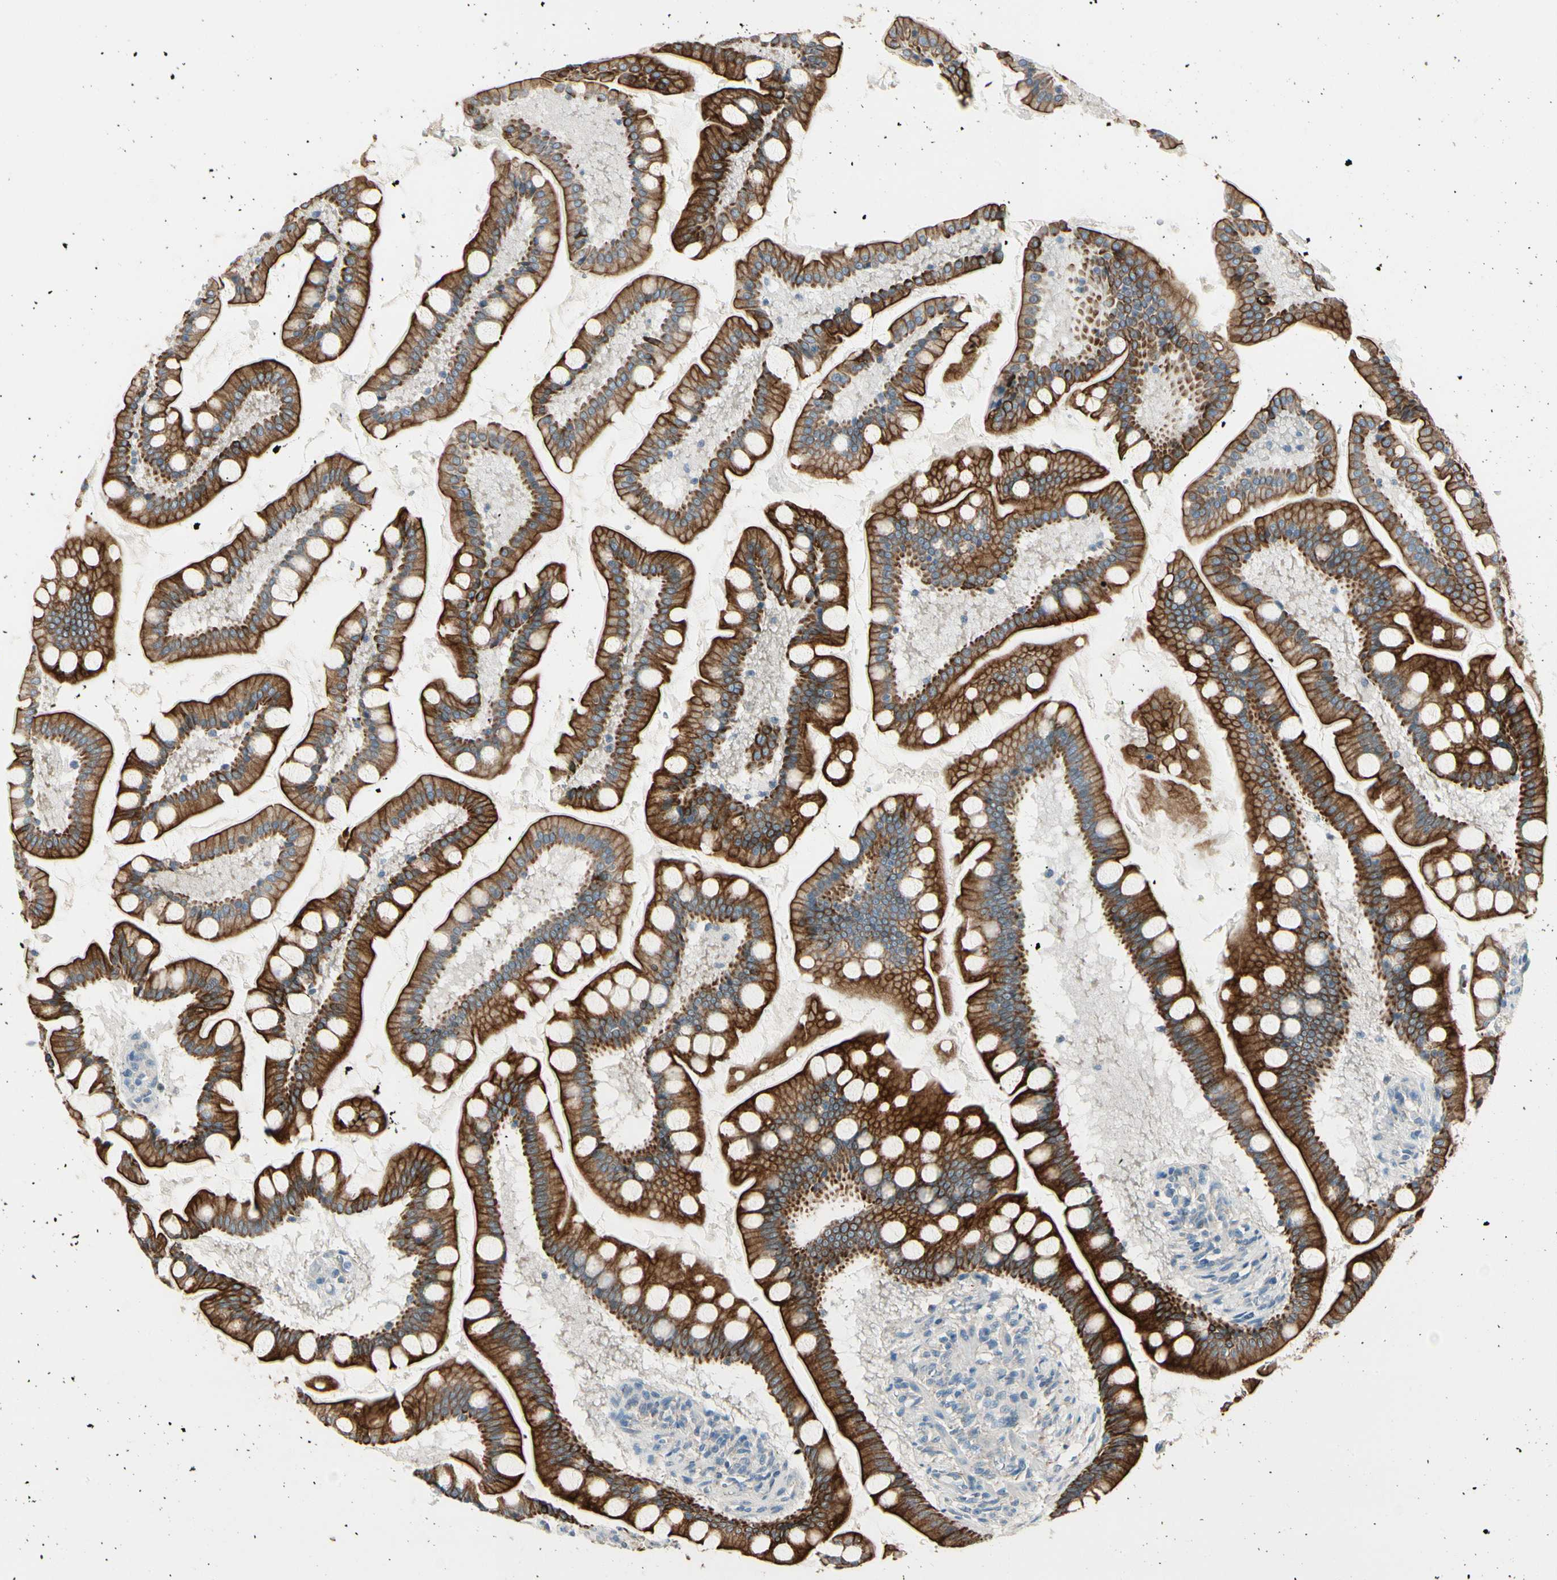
{"staining": {"intensity": "strong", "quantity": ">75%", "location": "cytoplasmic/membranous"}, "tissue": "small intestine", "cell_type": "Glandular cells", "image_type": "normal", "snomed": [{"axis": "morphology", "description": "Normal tissue, NOS"}, {"axis": "topography", "description": "Small intestine"}], "caption": "Immunohistochemical staining of normal human small intestine displays high levels of strong cytoplasmic/membranous positivity in about >75% of glandular cells. The protein of interest is shown in brown color, while the nuclei are stained blue.", "gene": "DUSP12", "patient": {"sex": "male", "age": 41}}